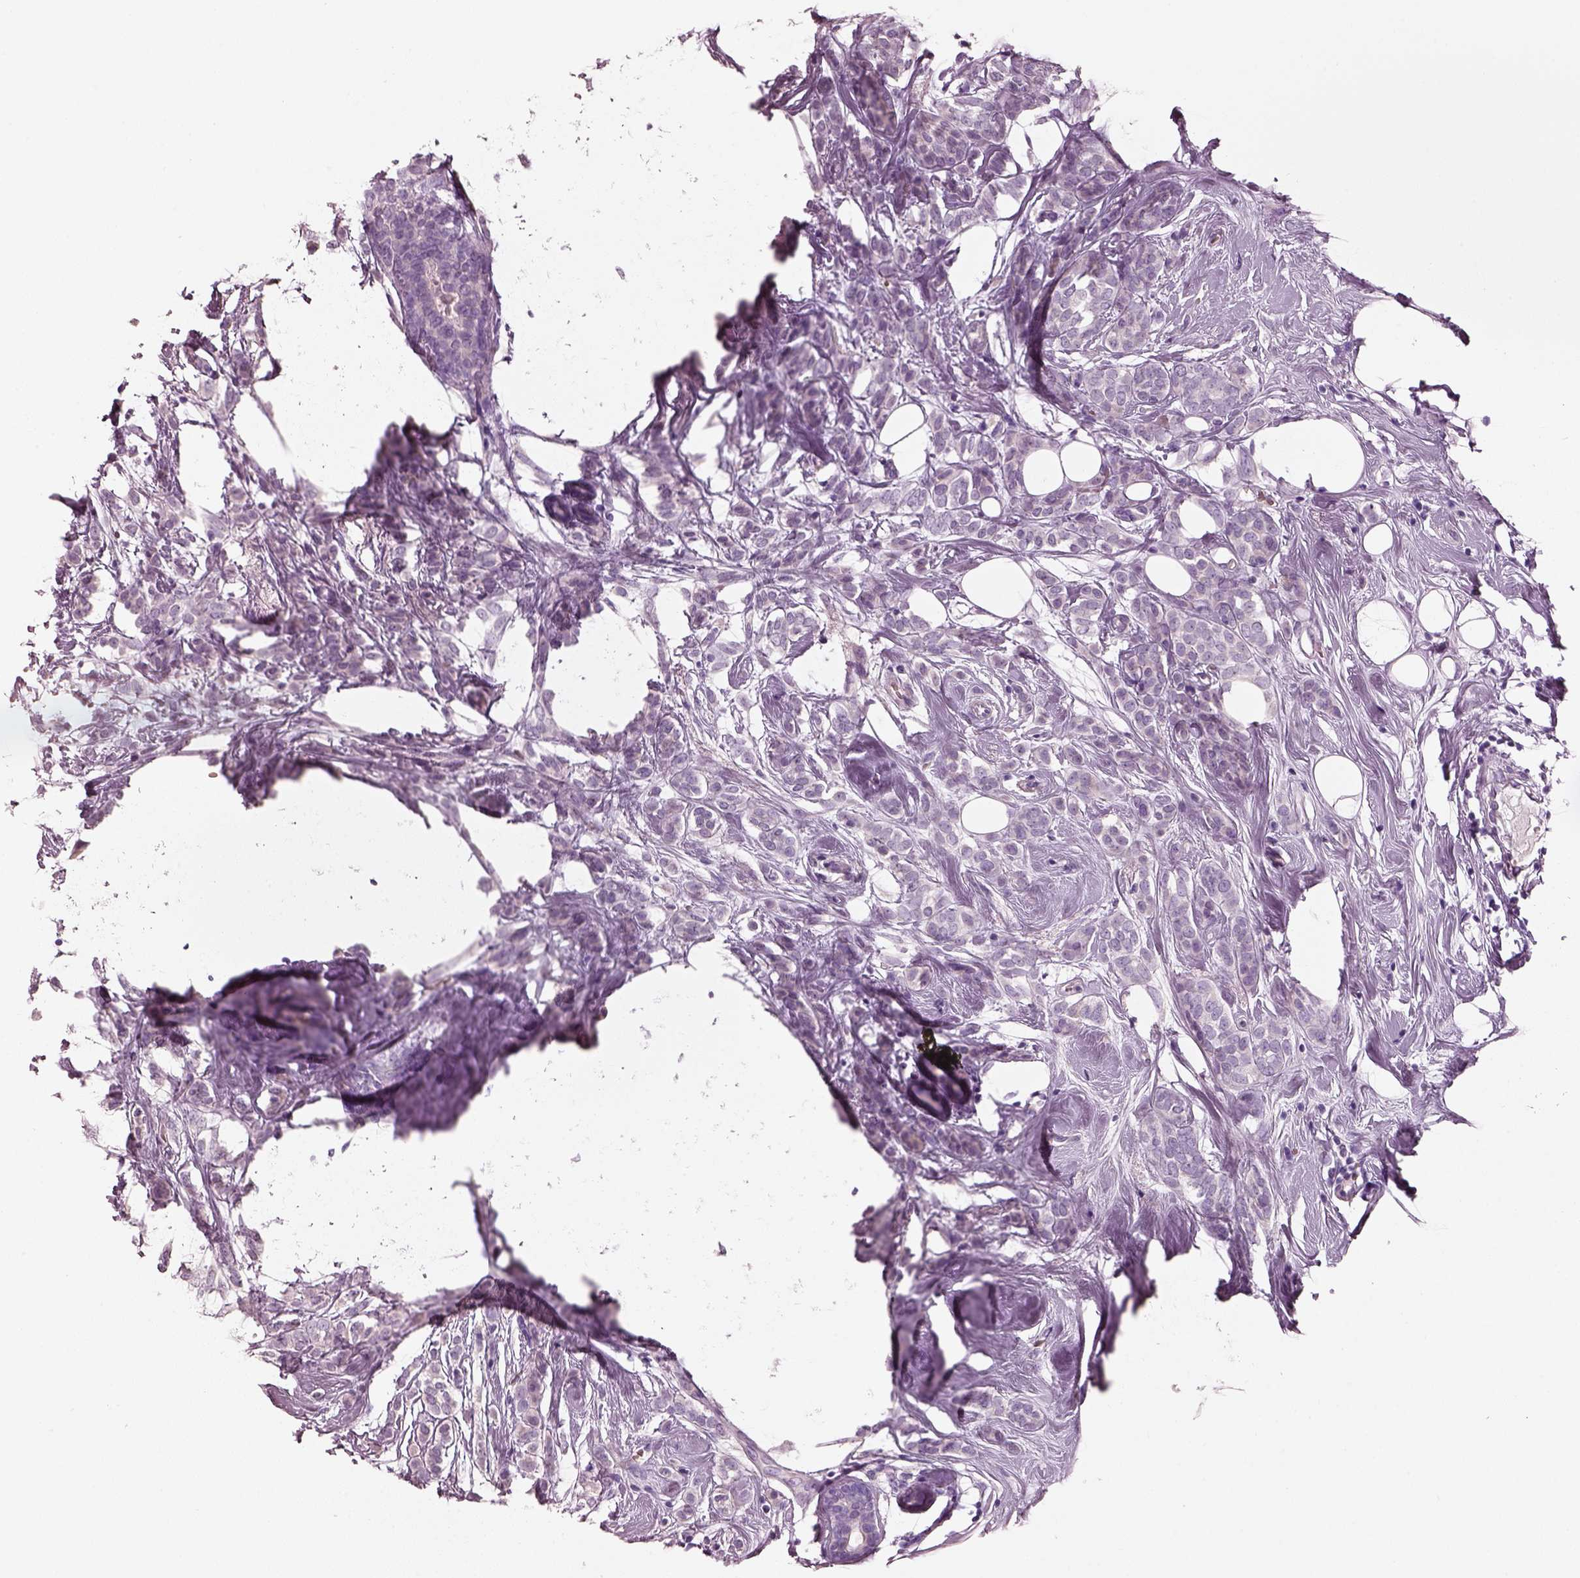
{"staining": {"intensity": "negative", "quantity": "none", "location": "none"}, "tissue": "breast cancer", "cell_type": "Tumor cells", "image_type": "cancer", "snomed": [{"axis": "morphology", "description": "Lobular carcinoma"}, {"axis": "topography", "description": "Breast"}], "caption": "Immunohistochemistry histopathology image of human breast cancer stained for a protein (brown), which demonstrates no positivity in tumor cells.", "gene": "ELSPBP1", "patient": {"sex": "female", "age": 49}}